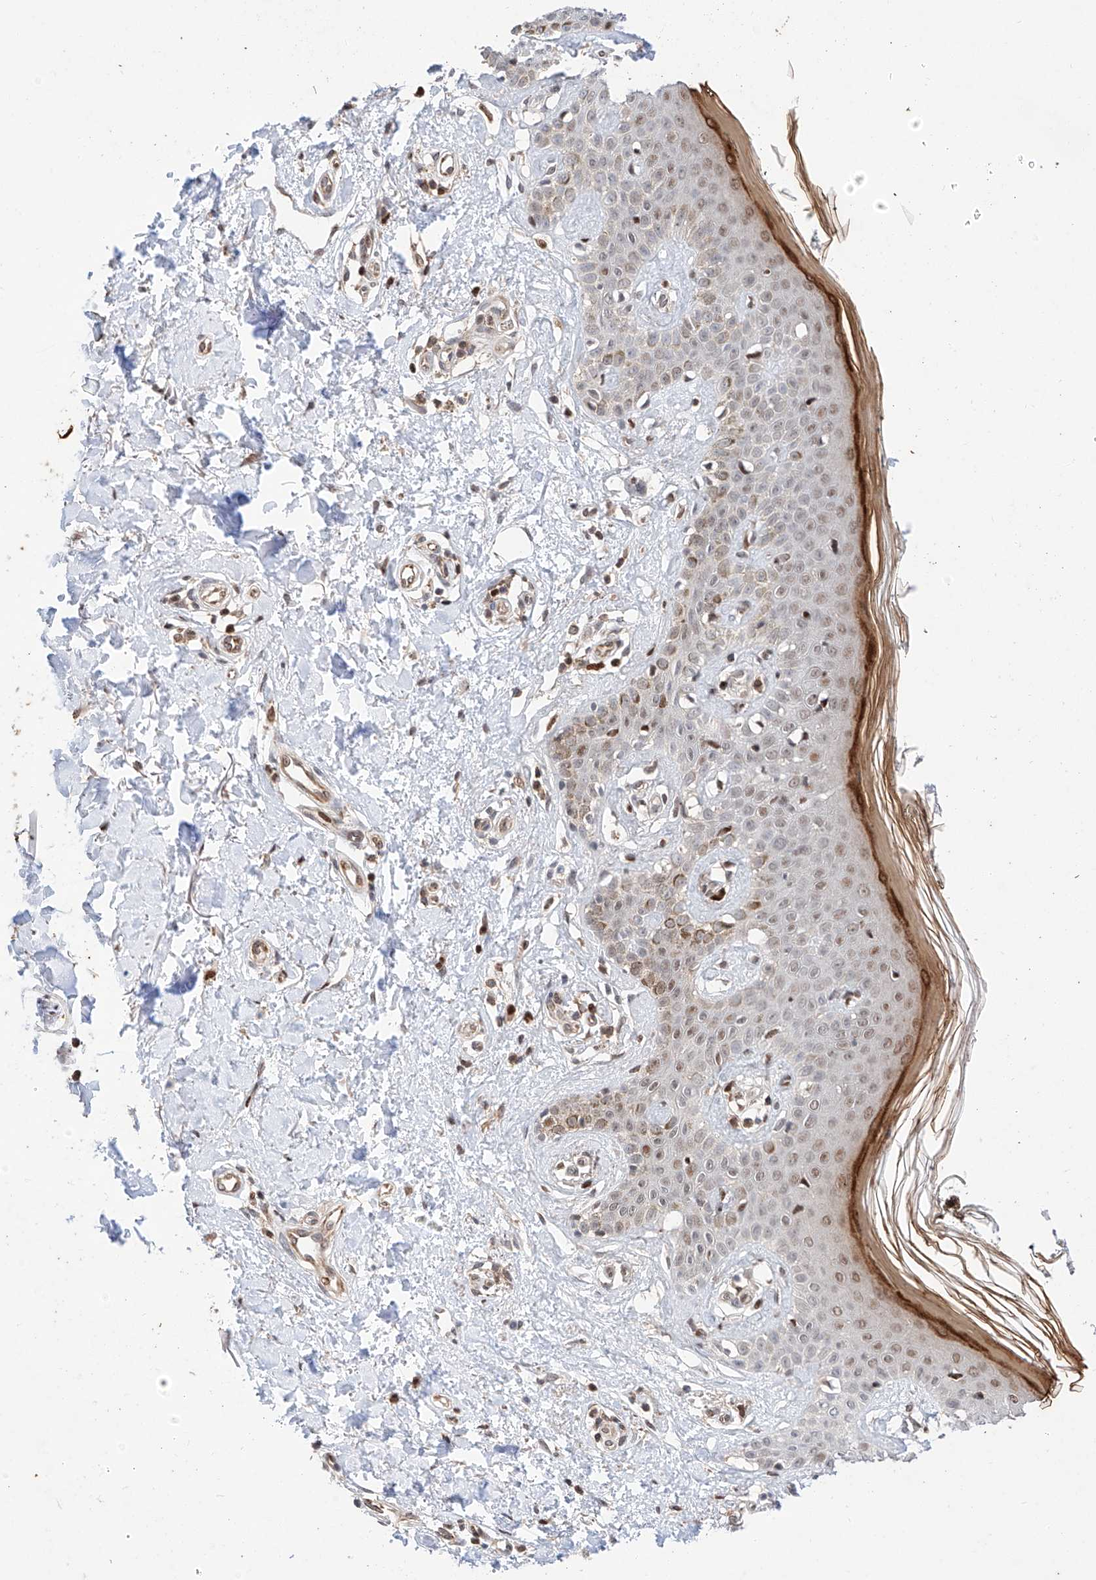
{"staining": {"intensity": "moderate", "quantity": ">75%", "location": "nuclear"}, "tissue": "skin", "cell_type": "Fibroblasts", "image_type": "normal", "snomed": [{"axis": "morphology", "description": "Normal tissue, NOS"}, {"axis": "topography", "description": "Skin"}], "caption": "Immunohistochemistry (IHC) of unremarkable human skin shows medium levels of moderate nuclear staining in about >75% of fibroblasts.", "gene": "HDAC9", "patient": {"sex": "female", "age": 64}}